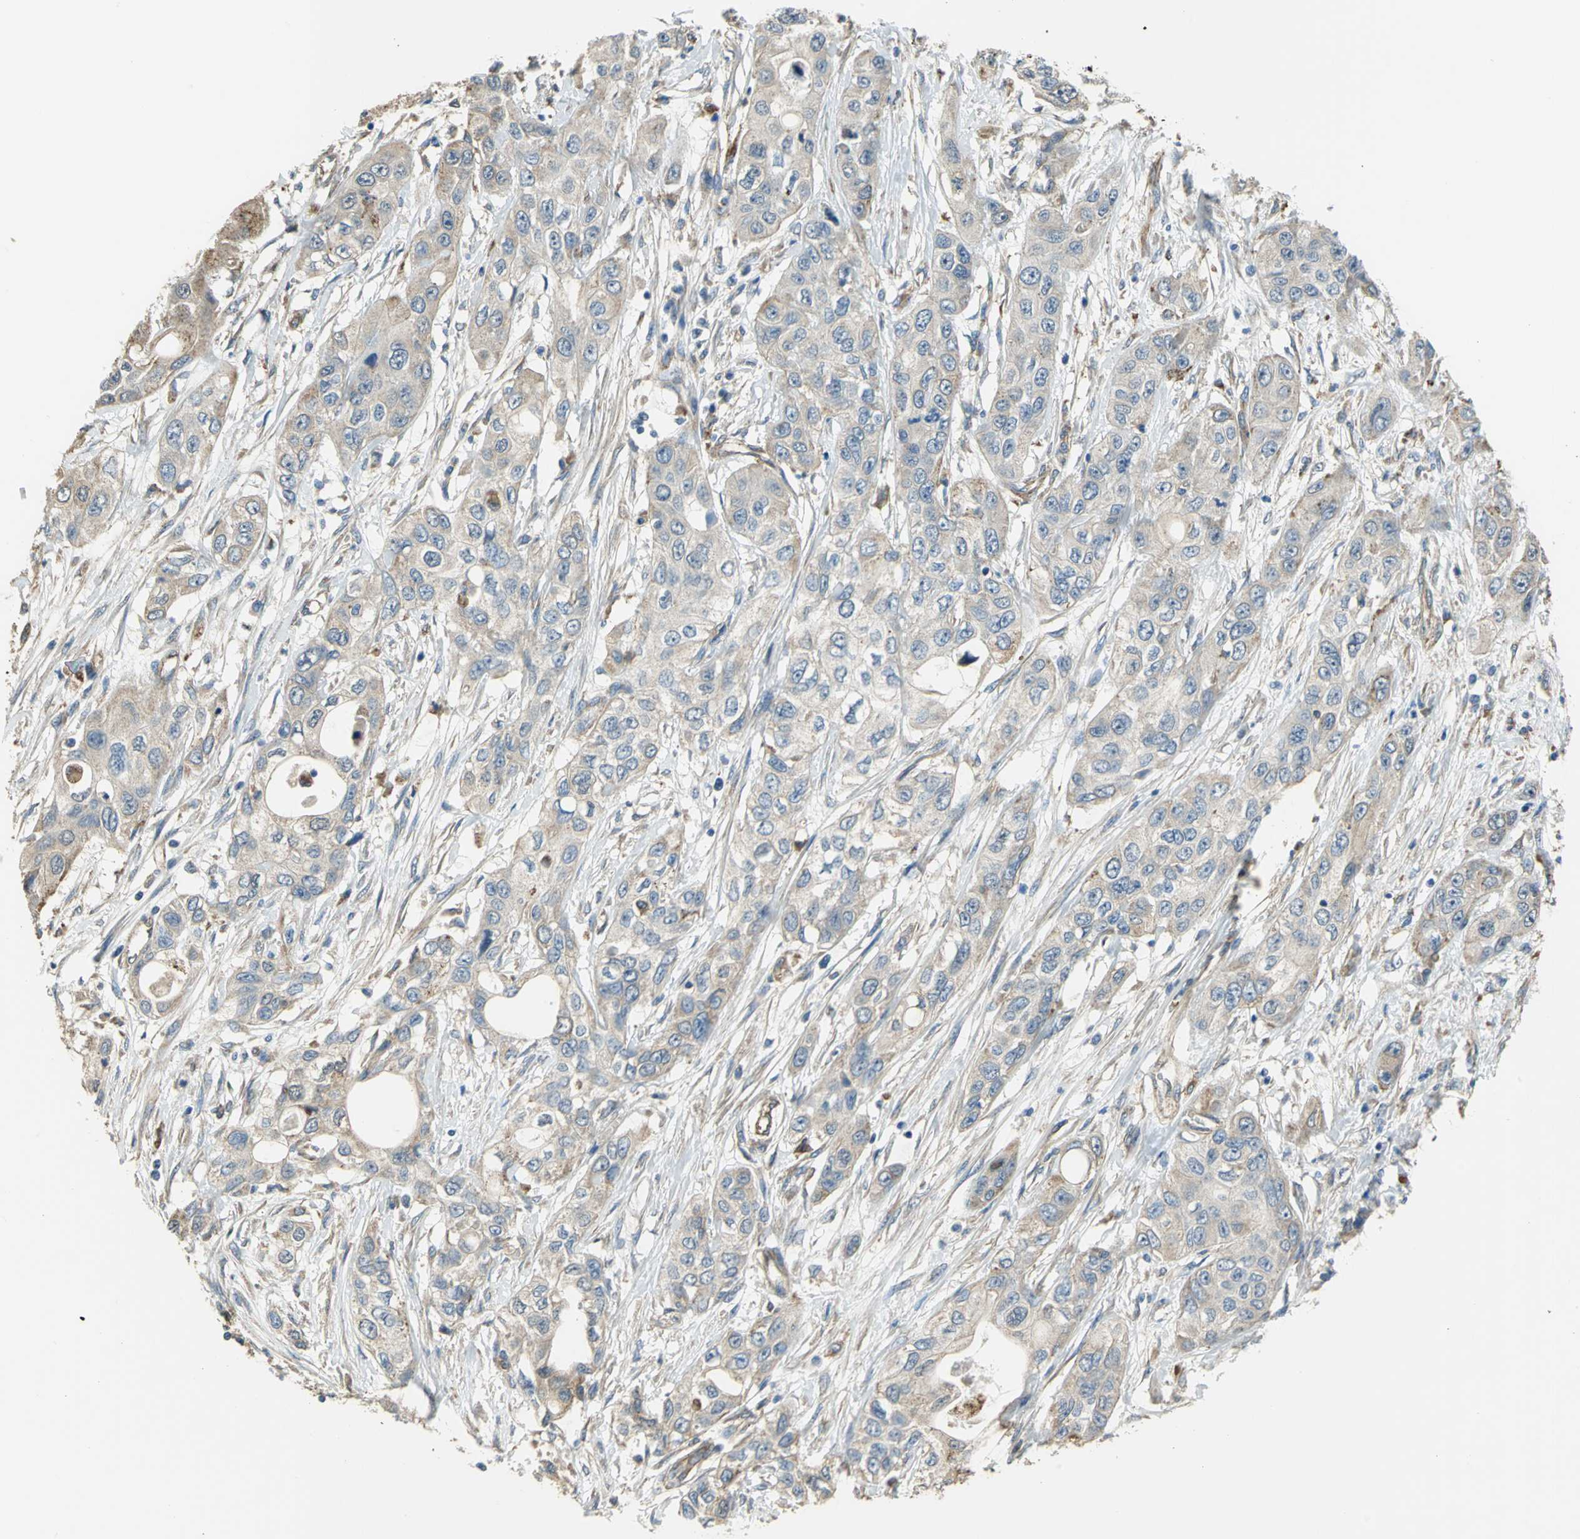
{"staining": {"intensity": "weak", "quantity": "25%-75%", "location": "cytoplasmic/membranous"}, "tissue": "pancreatic cancer", "cell_type": "Tumor cells", "image_type": "cancer", "snomed": [{"axis": "morphology", "description": "Adenocarcinoma, NOS"}, {"axis": "topography", "description": "Pancreas"}], "caption": "Immunohistochemical staining of human pancreatic adenocarcinoma shows low levels of weak cytoplasmic/membranous protein positivity in about 25%-75% of tumor cells.", "gene": "DIAPH2", "patient": {"sex": "female", "age": 70}}